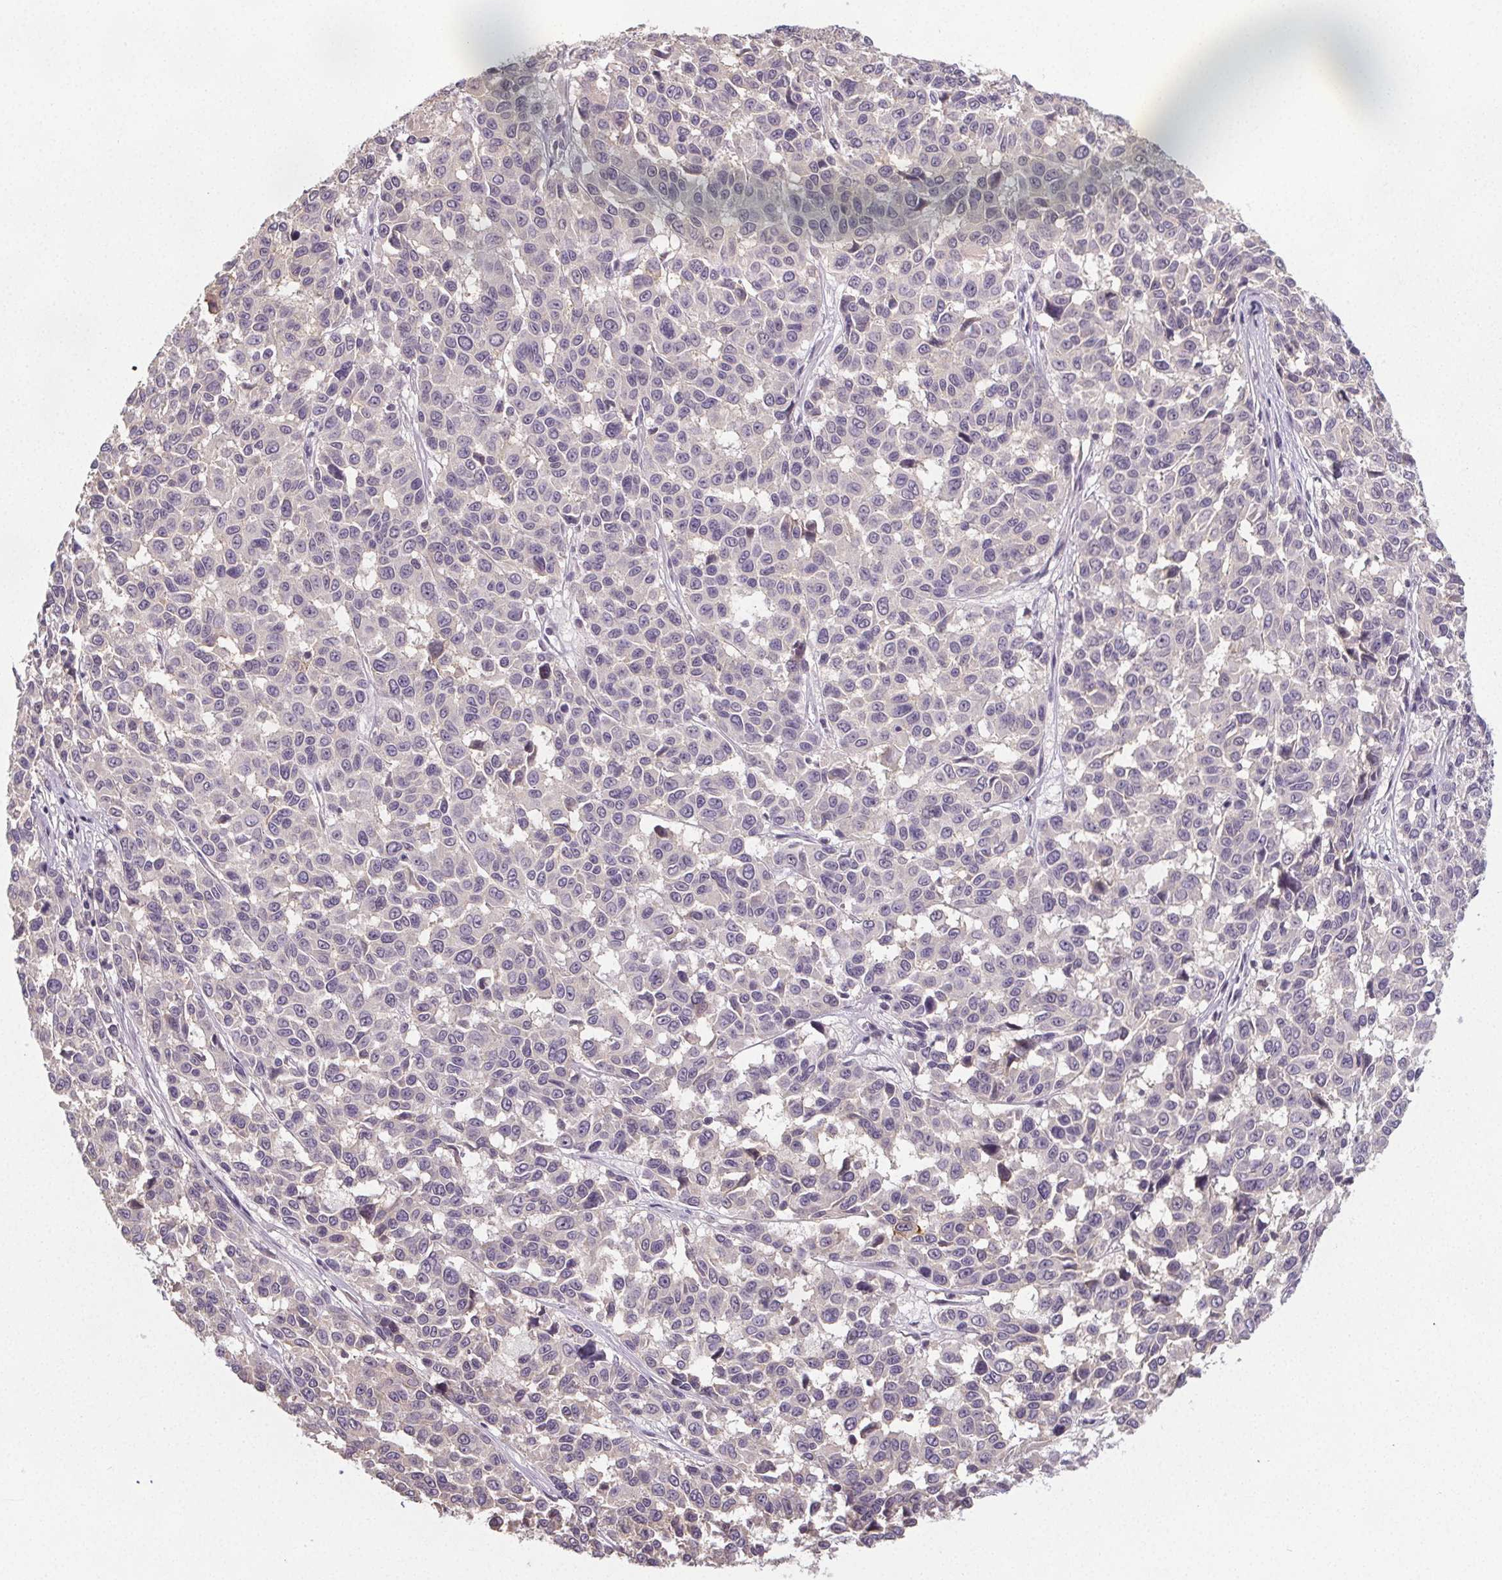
{"staining": {"intensity": "negative", "quantity": "none", "location": "none"}, "tissue": "melanoma", "cell_type": "Tumor cells", "image_type": "cancer", "snomed": [{"axis": "morphology", "description": "Malignant melanoma, NOS"}, {"axis": "topography", "description": "Skin"}], "caption": "IHC of human malignant melanoma displays no positivity in tumor cells. Brightfield microscopy of immunohistochemistry (IHC) stained with DAB (3,3'-diaminobenzidine) (brown) and hematoxylin (blue), captured at high magnification.", "gene": "SLC26A2", "patient": {"sex": "female", "age": 66}}